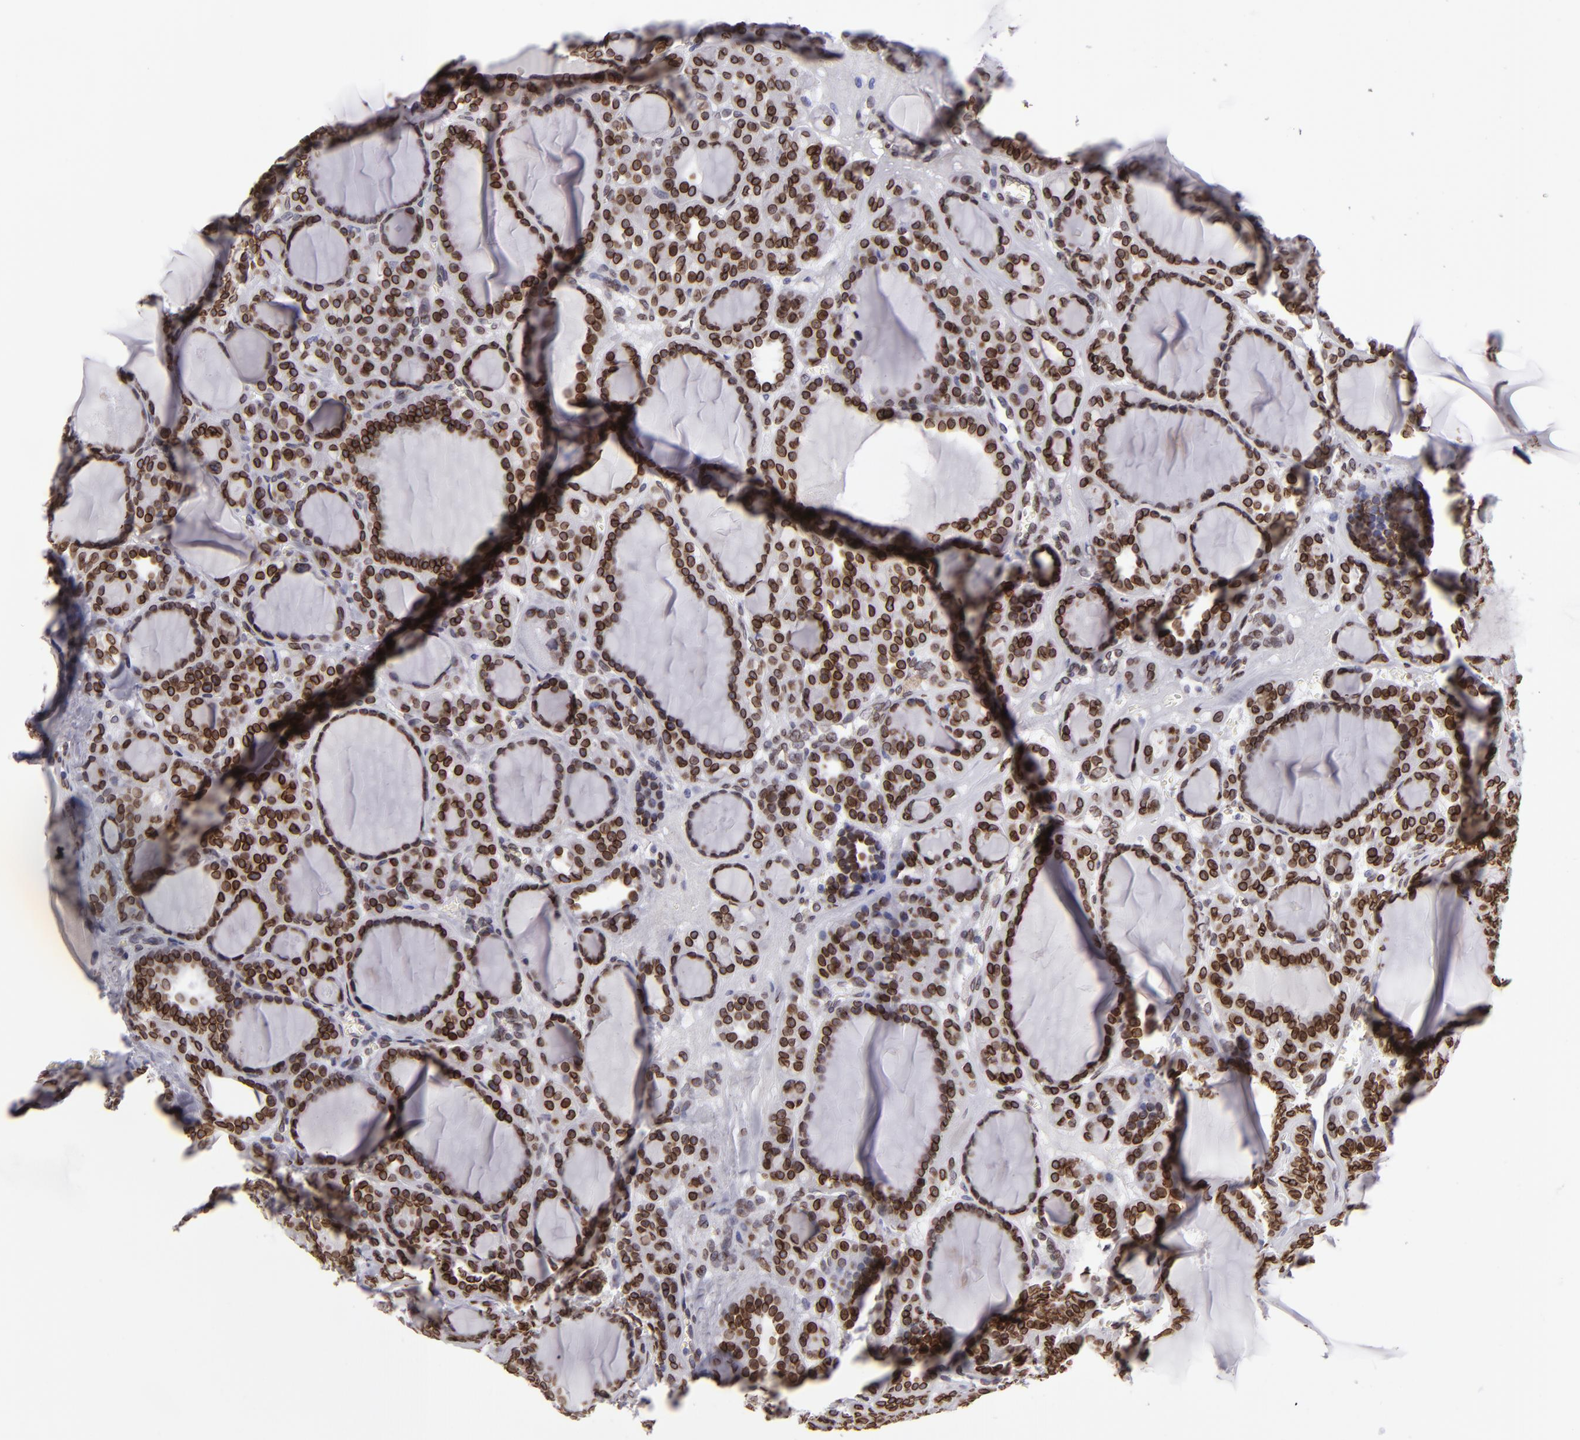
{"staining": {"intensity": "strong", "quantity": ">75%", "location": "nuclear"}, "tissue": "thyroid cancer", "cell_type": "Tumor cells", "image_type": "cancer", "snomed": [{"axis": "morphology", "description": "Follicular adenoma carcinoma, NOS"}, {"axis": "topography", "description": "Thyroid gland"}], "caption": "Thyroid cancer (follicular adenoma carcinoma) stained with DAB immunohistochemistry exhibits high levels of strong nuclear staining in approximately >75% of tumor cells.", "gene": "EMD", "patient": {"sex": "female", "age": 71}}